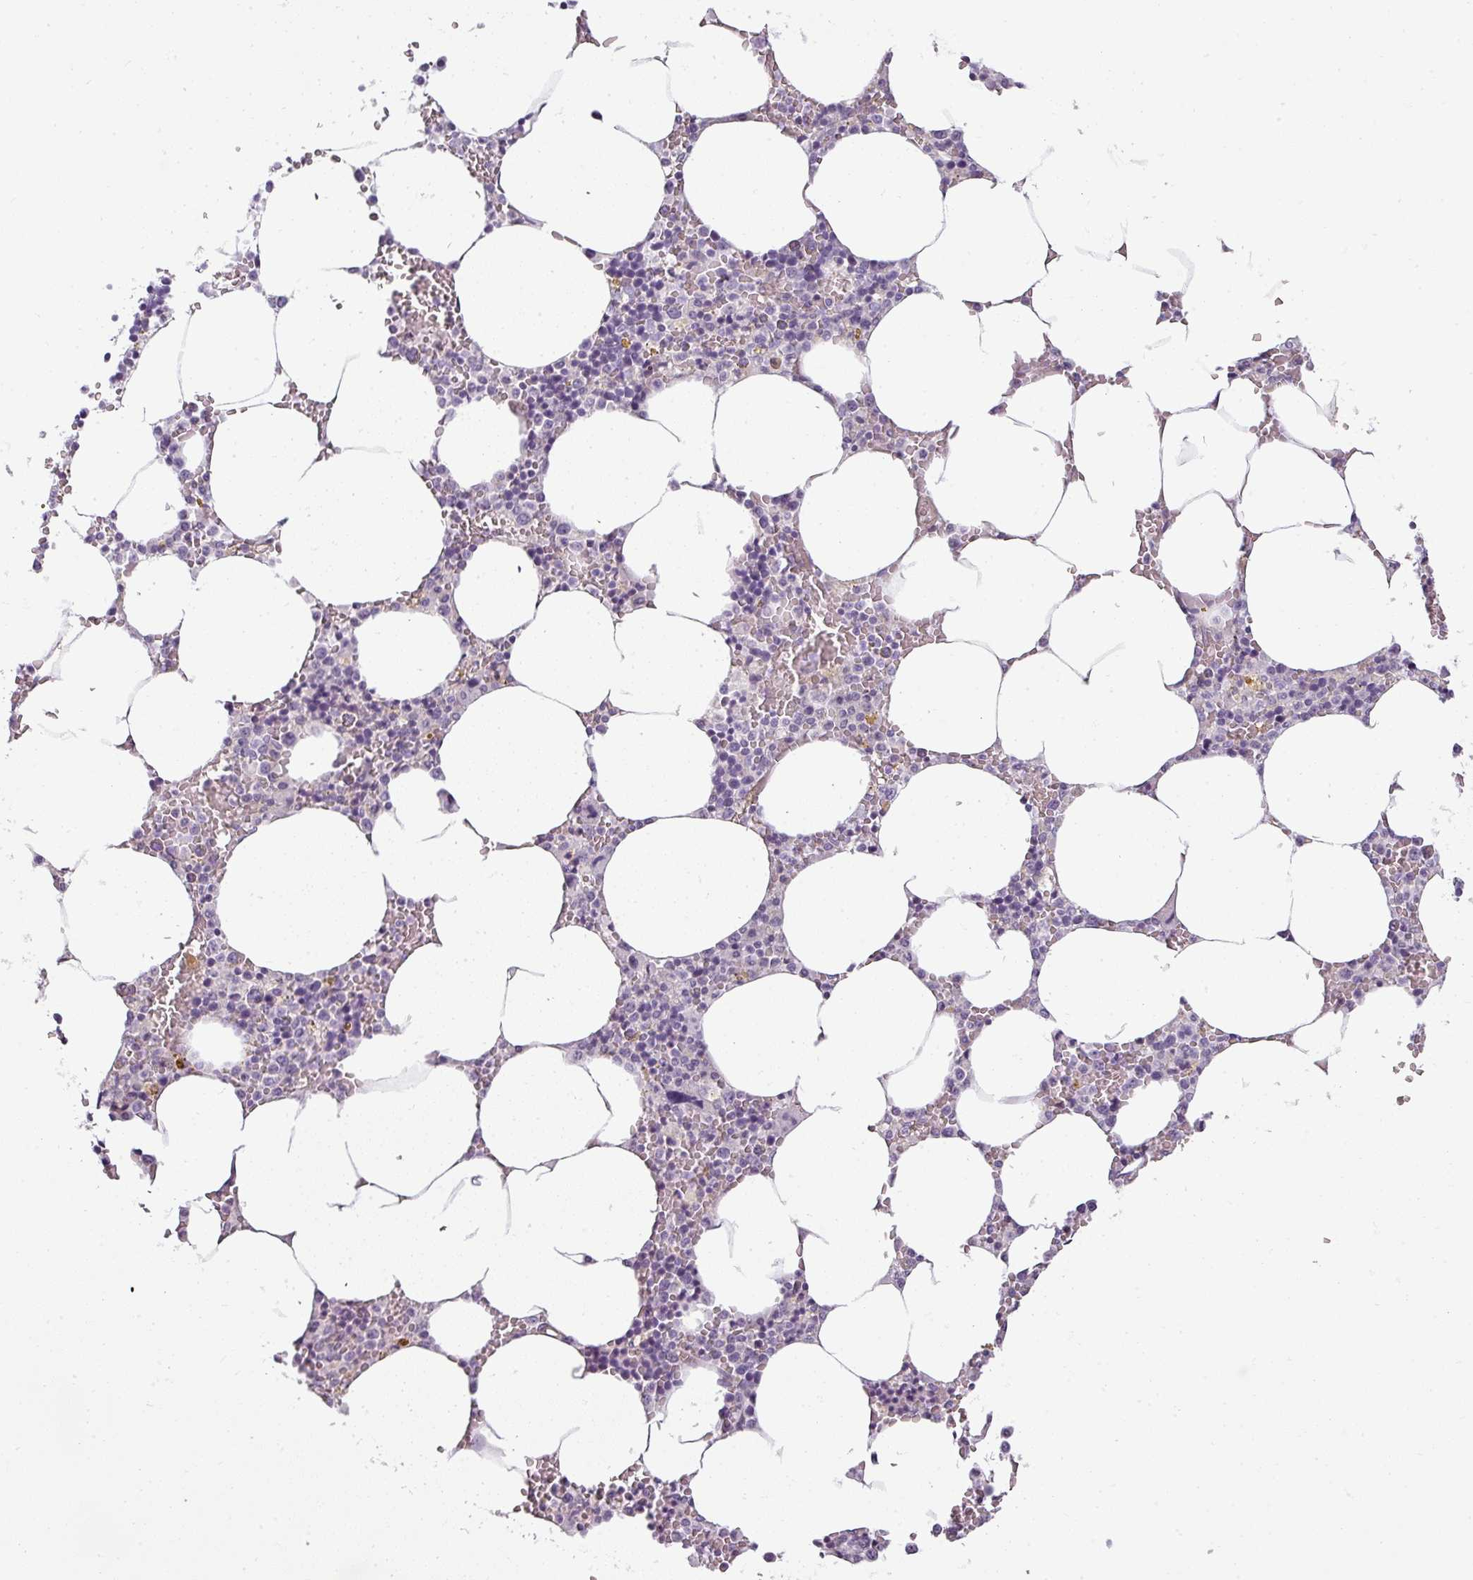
{"staining": {"intensity": "negative", "quantity": "none", "location": "none"}, "tissue": "bone marrow", "cell_type": "Hematopoietic cells", "image_type": "normal", "snomed": [{"axis": "morphology", "description": "Normal tissue, NOS"}, {"axis": "topography", "description": "Bone marrow"}], "caption": "Immunohistochemical staining of benign bone marrow displays no significant positivity in hematopoietic cells. (DAB immunohistochemistry with hematoxylin counter stain).", "gene": "ASB1", "patient": {"sex": "male", "age": 70}}